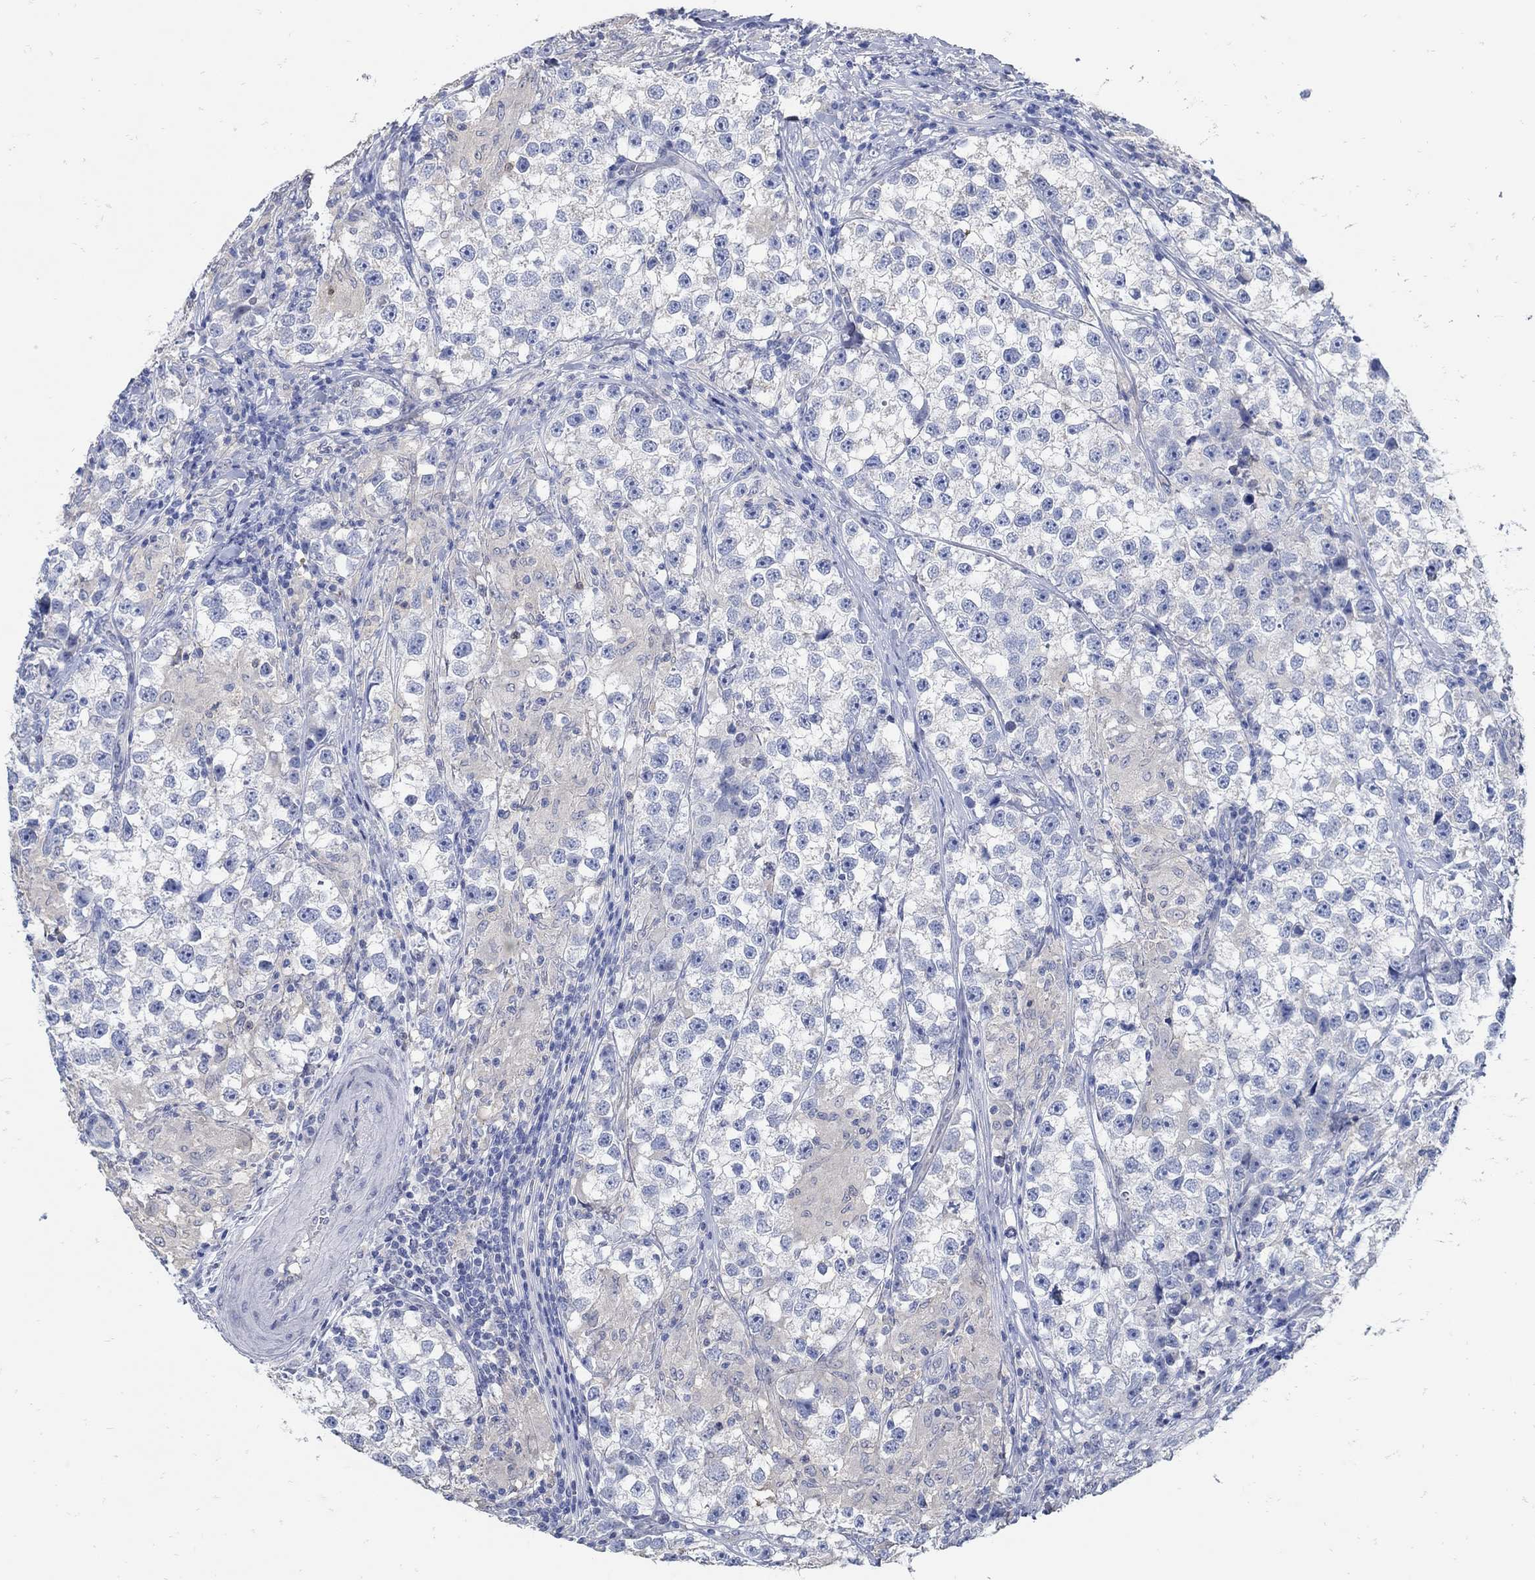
{"staining": {"intensity": "negative", "quantity": "none", "location": "none"}, "tissue": "testis cancer", "cell_type": "Tumor cells", "image_type": "cancer", "snomed": [{"axis": "morphology", "description": "Seminoma, NOS"}, {"axis": "topography", "description": "Testis"}], "caption": "Immunohistochemistry of seminoma (testis) demonstrates no positivity in tumor cells.", "gene": "ZFAND4", "patient": {"sex": "male", "age": 46}}